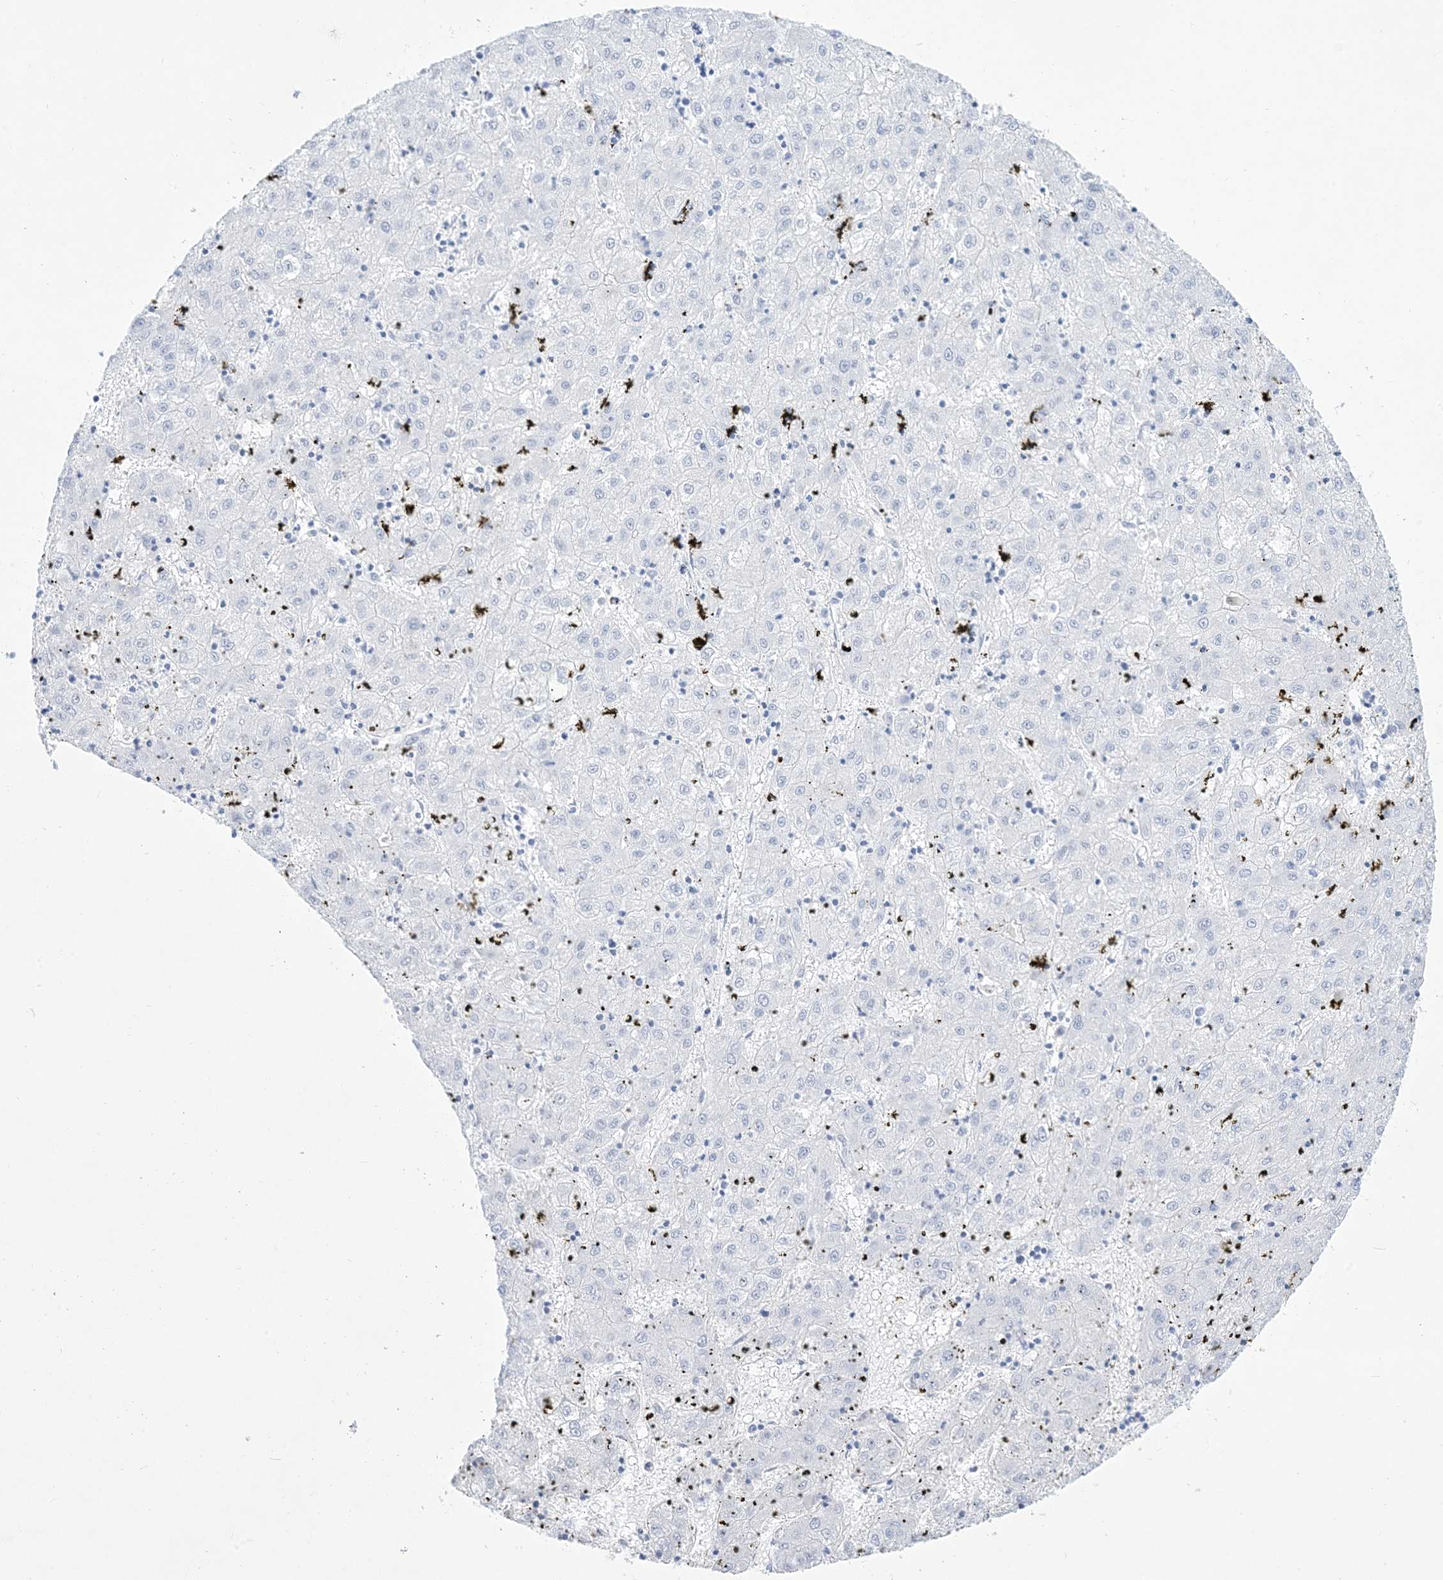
{"staining": {"intensity": "negative", "quantity": "none", "location": "none"}, "tissue": "liver cancer", "cell_type": "Tumor cells", "image_type": "cancer", "snomed": [{"axis": "morphology", "description": "Carcinoma, Hepatocellular, NOS"}, {"axis": "topography", "description": "Liver"}], "caption": "A high-resolution photomicrograph shows immunohistochemistry (IHC) staining of liver hepatocellular carcinoma, which displays no significant staining in tumor cells.", "gene": "B3GNT7", "patient": {"sex": "male", "age": 72}}